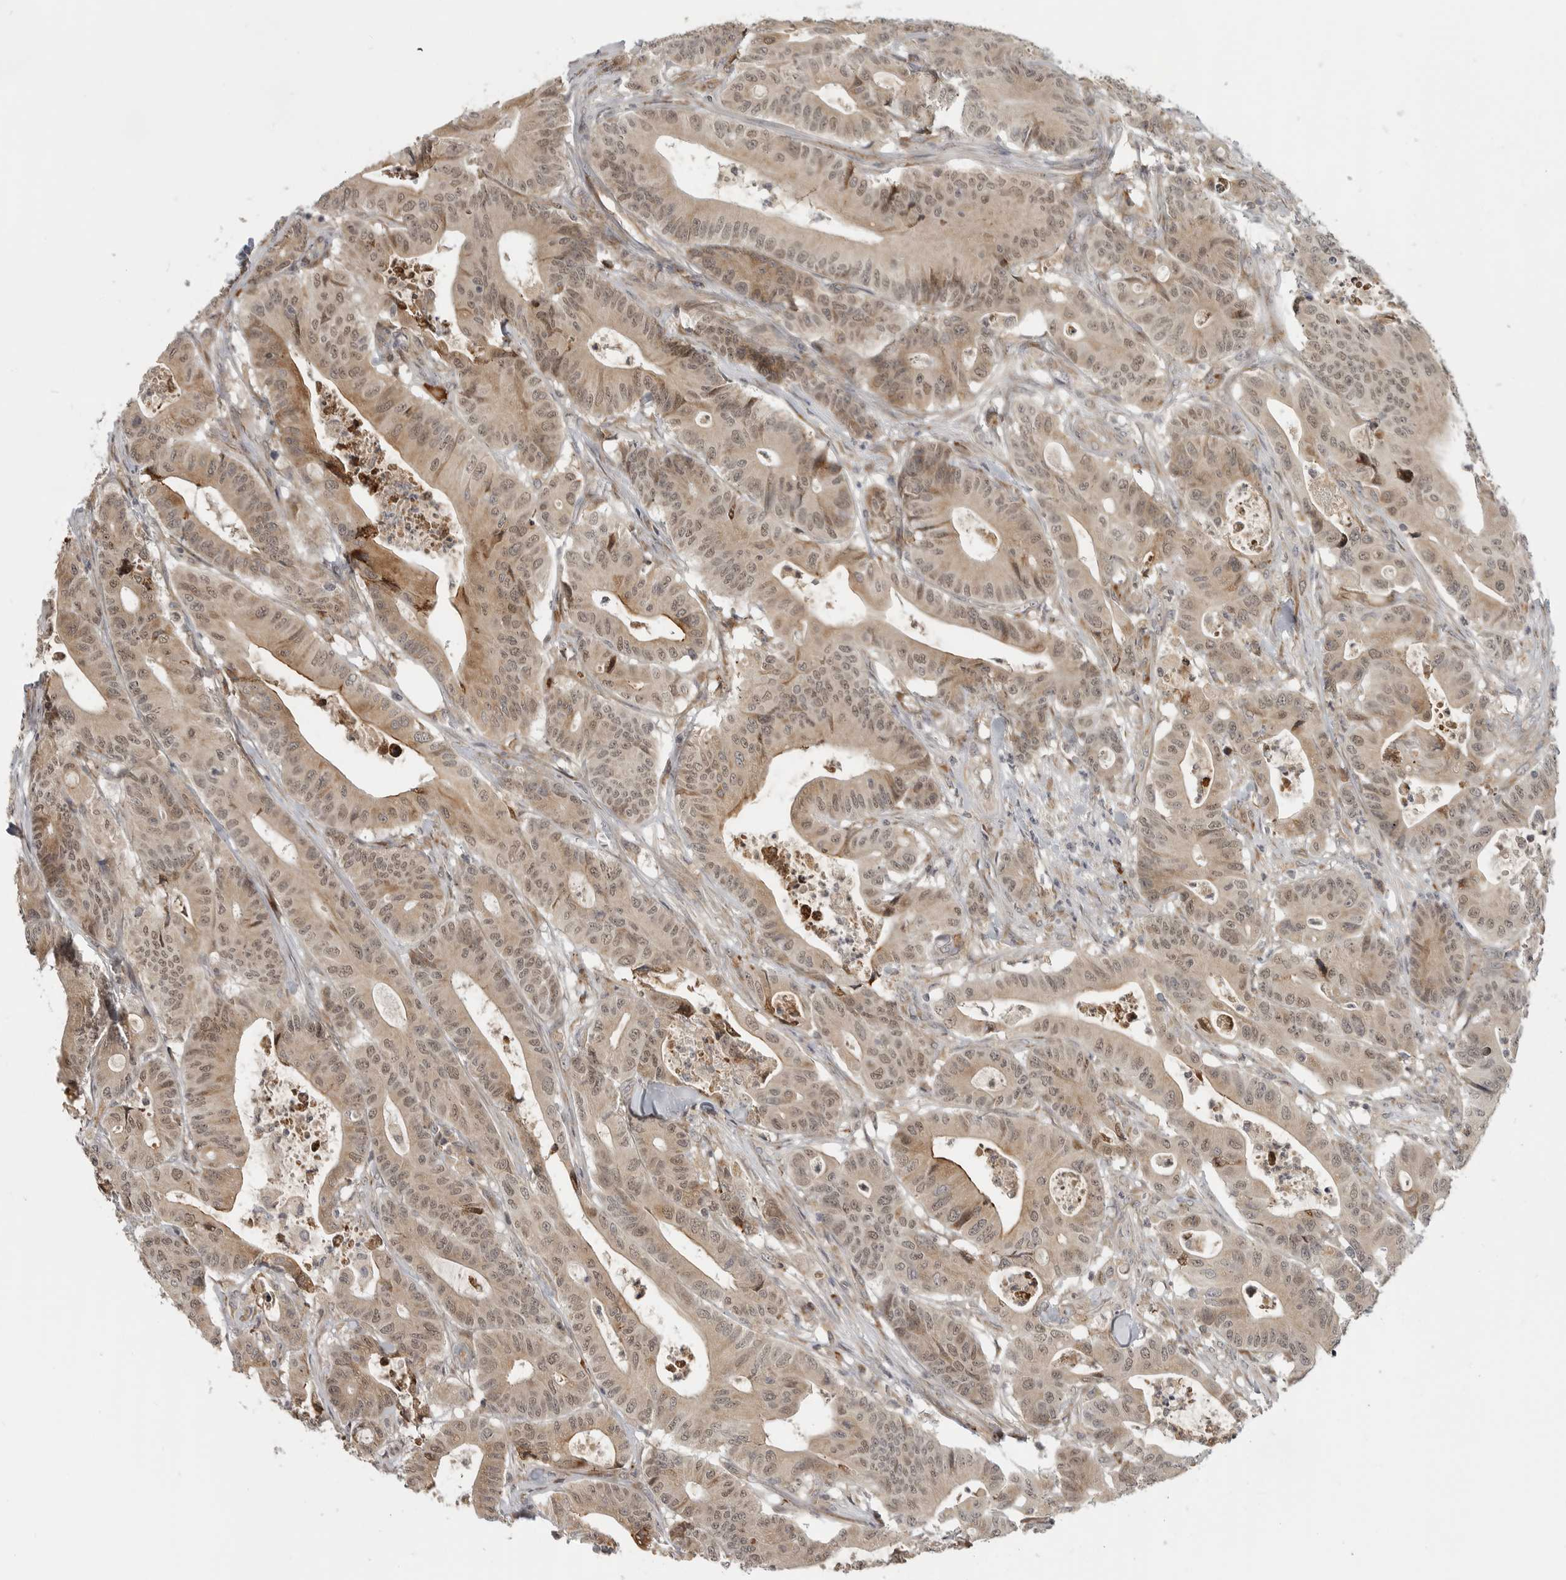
{"staining": {"intensity": "moderate", "quantity": ">75%", "location": "cytoplasmic/membranous,nuclear"}, "tissue": "colorectal cancer", "cell_type": "Tumor cells", "image_type": "cancer", "snomed": [{"axis": "morphology", "description": "Adenocarcinoma, NOS"}, {"axis": "topography", "description": "Colon"}], "caption": "This photomicrograph exhibits immunohistochemistry (IHC) staining of colorectal adenocarcinoma, with medium moderate cytoplasmic/membranous and nuclear expression in approximately >75% of tumor cells.", "gene": "CEP295NL", "patient": {"sex": "female", "age": 84}}